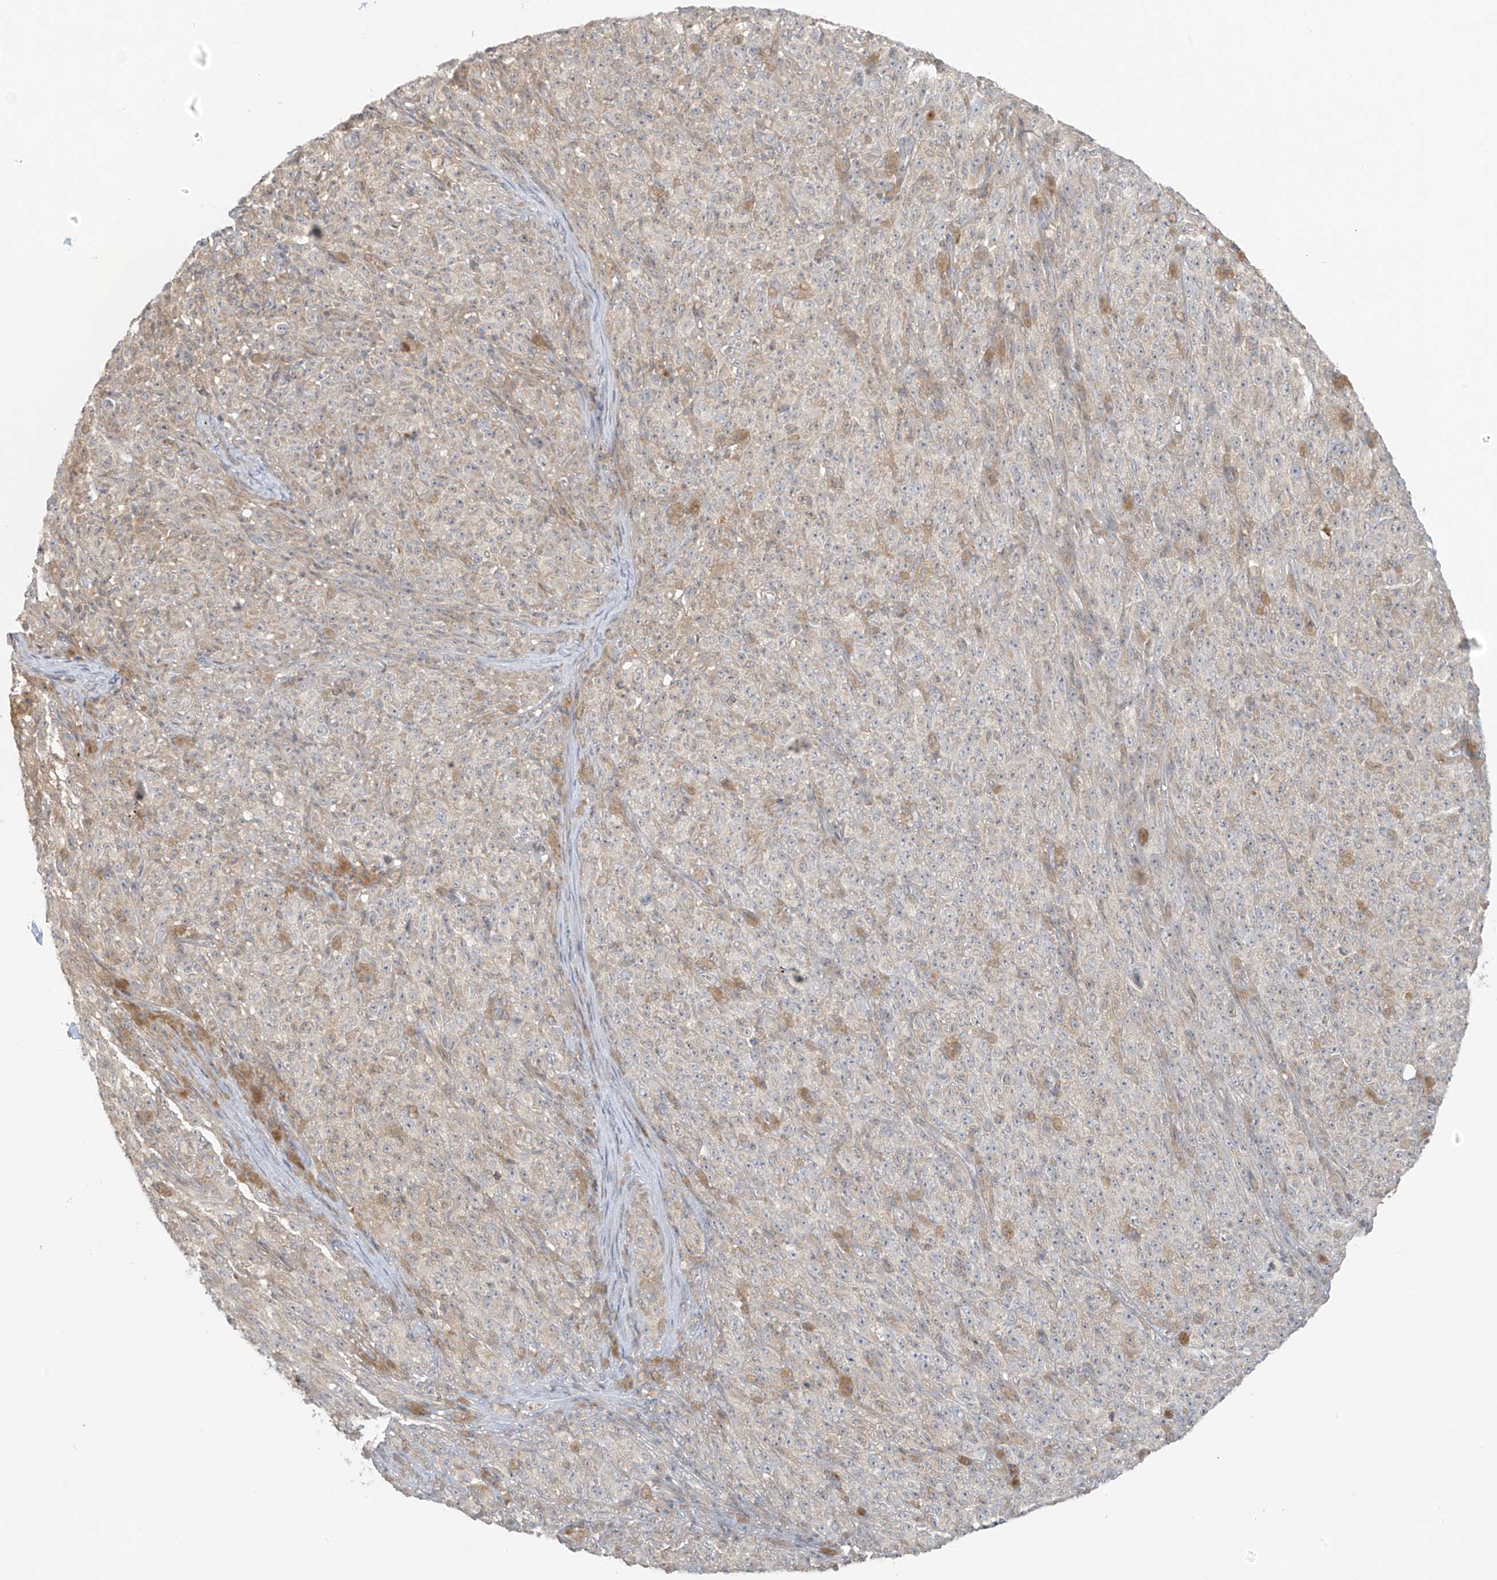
{"staining": {"intensity": "negative", "quantity": "none", "location": "none"}, "tissue": "melanoma", "cell_type": "Tumor cells", "image_type": "cancer", "snomed": [{"axis": "morphology", "description": "Malignant melanoma, NOS"}, {"axis": "topography", "description": "Skin"}], "caption": "Tumor cells are negative for brown protein staining in melanoma.", "gene": "HDDC2", "patient": {"sex": "female", "age": 82}}